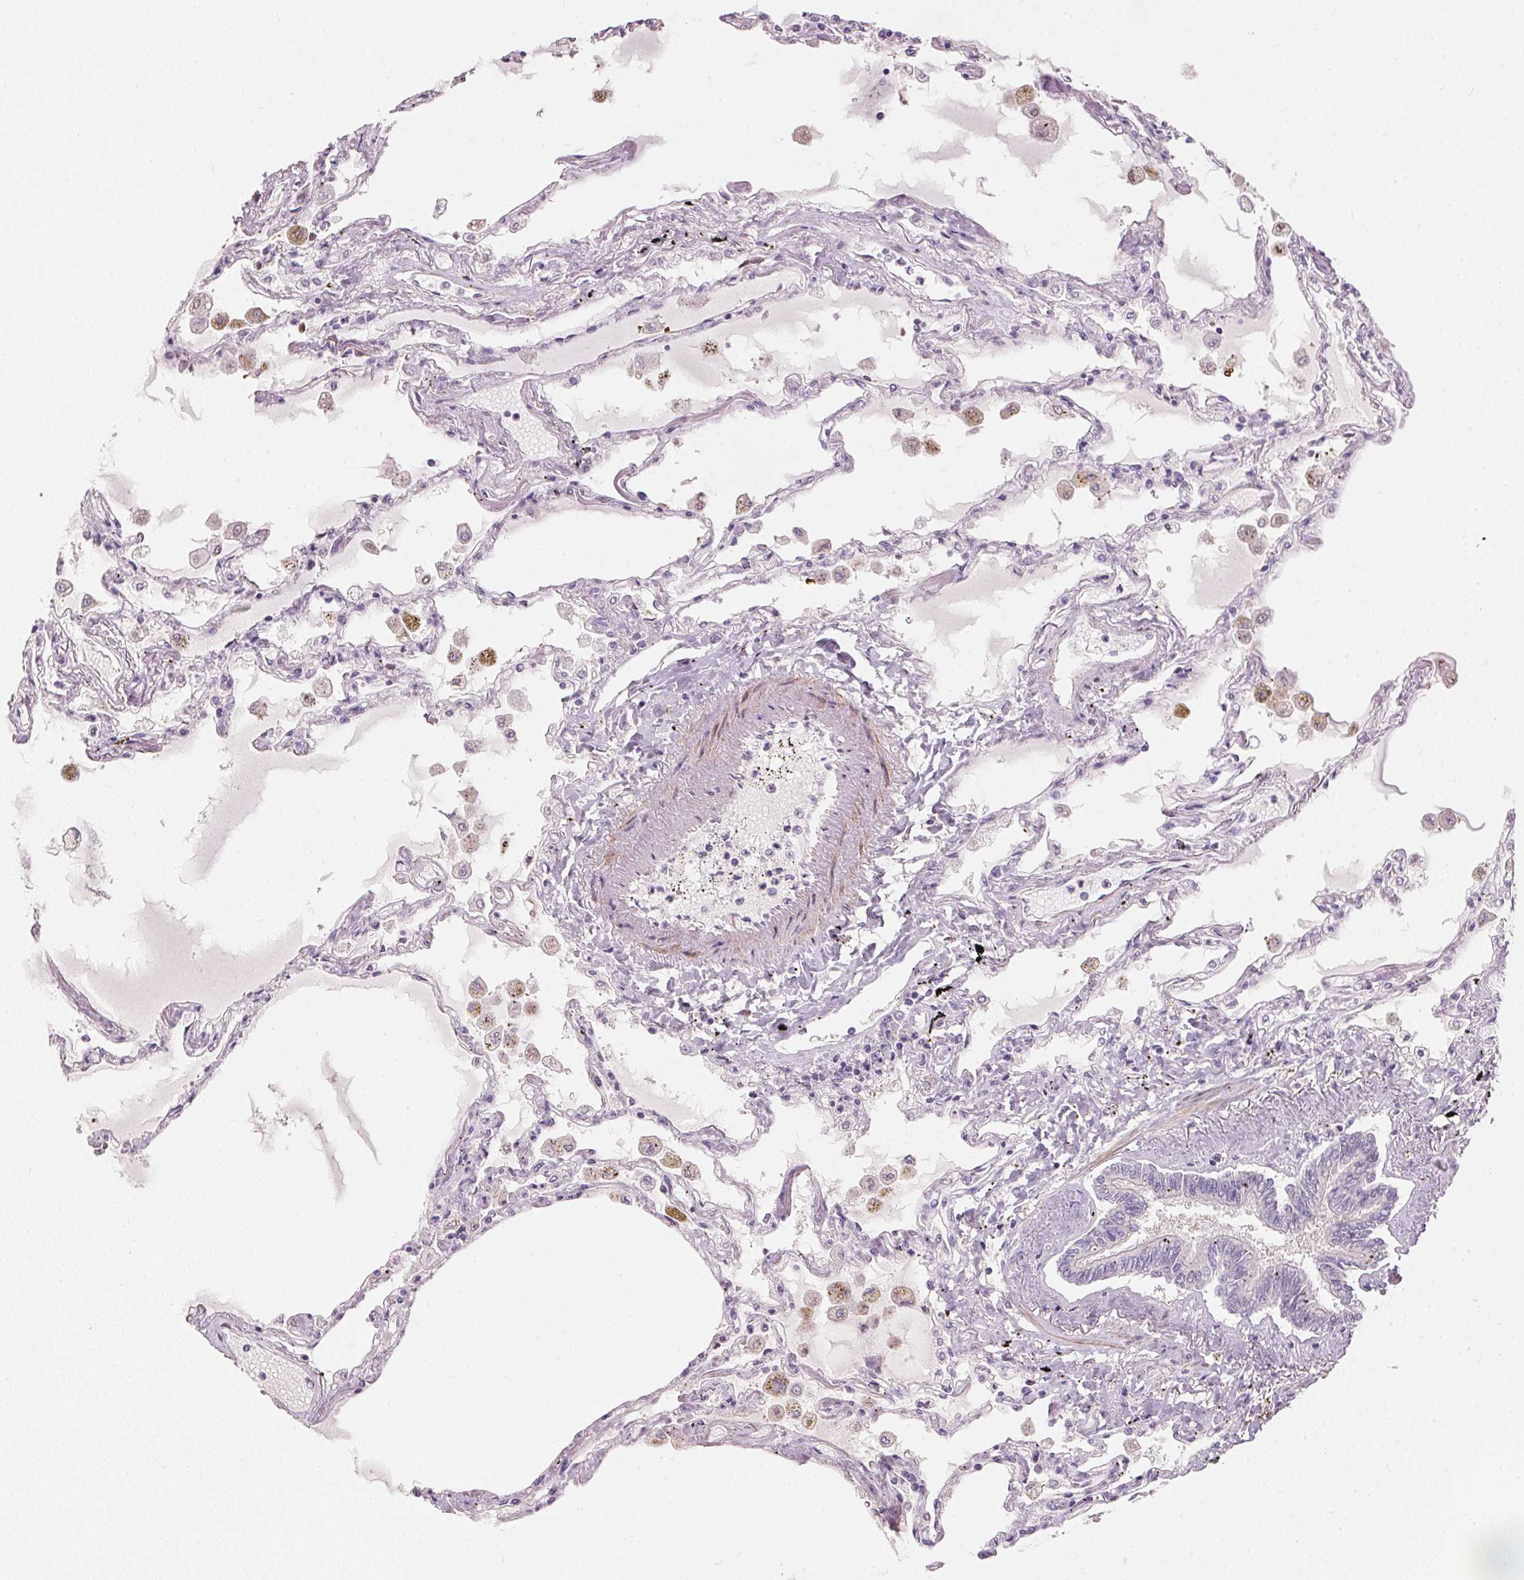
{"staining": {"intensity": "weak", "quantity": "<25%", "location": "cytoplasmic/membranous"}, "tissue": "lung", "cell_type": "Alveolar cells", "image_type": "normal", "snomed": [{"axis": "morphology", "description": "Normal tissue, NOS"}, {"axis": "morphology", "description": "Adenocarcinoma, NOS"}, {"axis": "topography", "description": "Cartilage tissue"}, {"axis": "topography", "description": "Lung"}], "caption": "Alveolar cells show no significant staining in normal lung. (DAB immunohistochemistry with hematoxylin counter stain).", "gene": "KCNK15", "patient": {"sex": "female", "age": 67}}